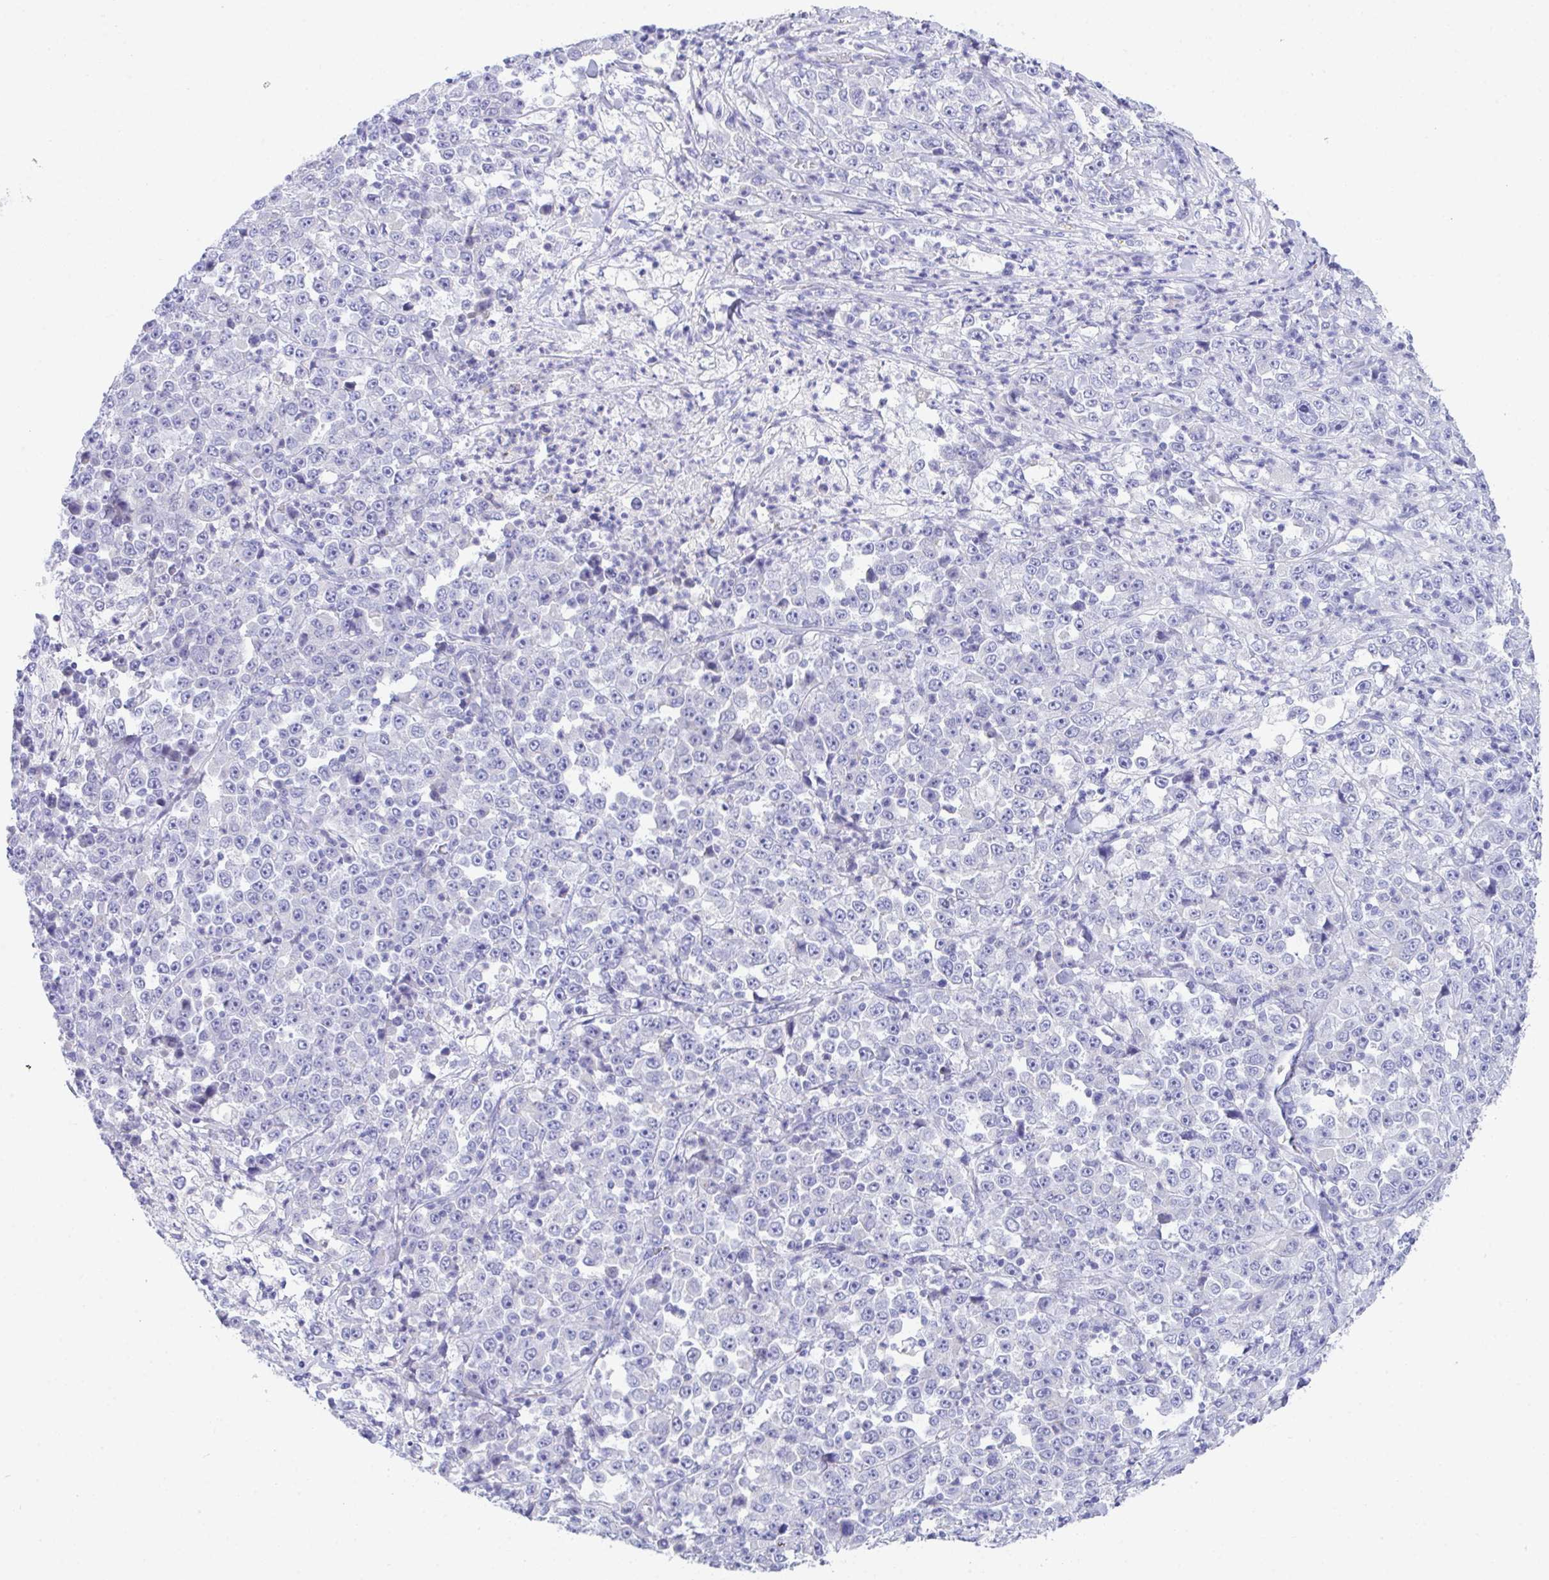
{"staining": {"intensity": "negative", "quantity": "none", "location": "none"}, "tissue": "stomach cancer", "cell_type": "Tumor cells", "image_type": "cancer", "snomed": [{"axis": "morphology", "description": "Normal tissue, NOS"}, {"axis": "morphology", "description": "Adenocarcinoma, NOS"}, {"axis": "topography", "description": "Stomach, upper"}, {"axis": "topography", "description": "Stomach"}], "caption": "Tumor cells show no significant protein staining in stomach adenocarcinoma.", "gene": "TMEM106B", "patient": {"sex": "male", "age": 59}}